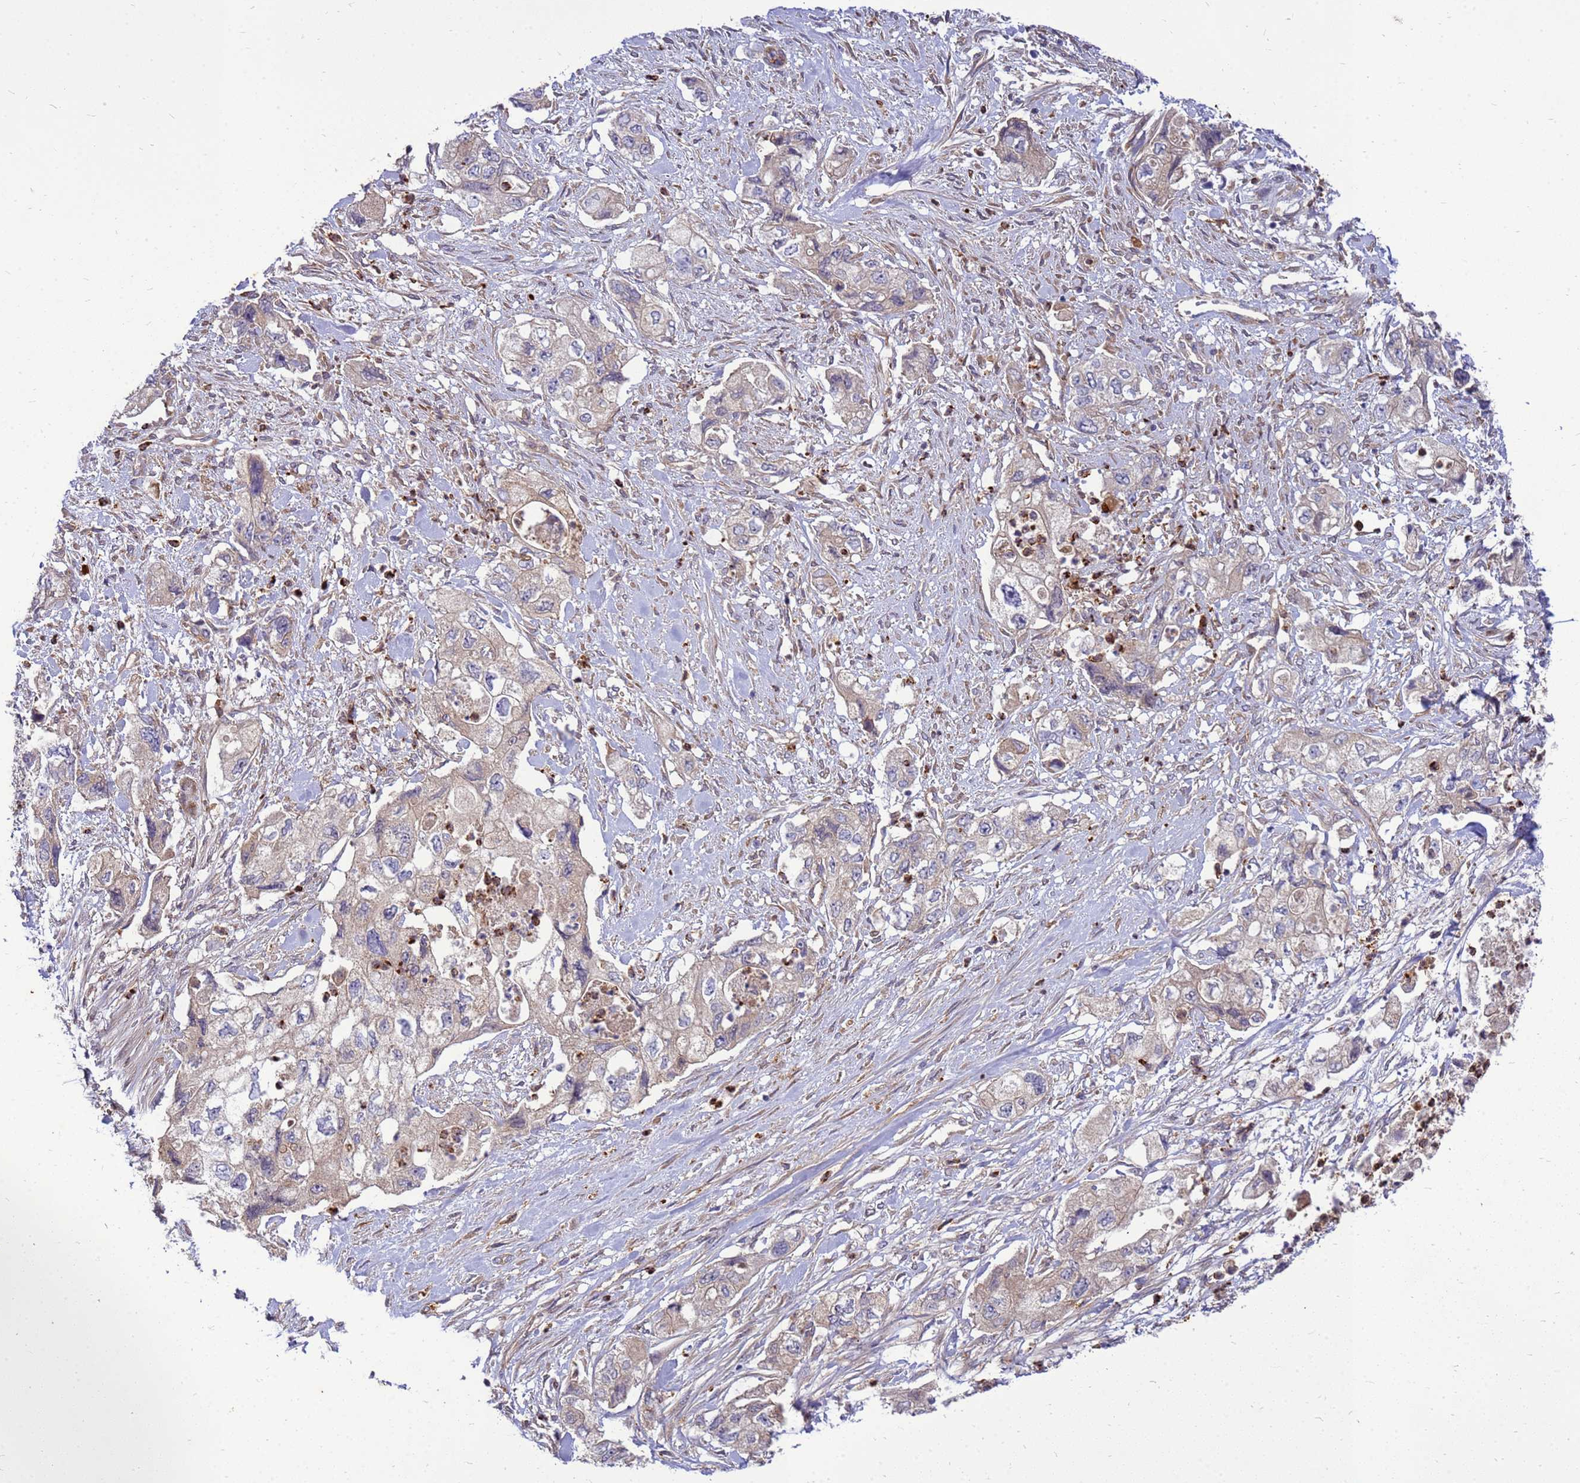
{"staining": {"intensity": "weak", "quantity": "<25%", "location": "cytoplasmic/membranous"}, "tissue": "pancreatic cancer", "cell_type": "Tumor cells", "image_type": "cancer", "snomed": [{"axis": "morphology", "description": "Adenocarcinoma, NOS"}, {"axis": "topography", "description": "Pancreas"}], "caption": "DAB immunohistochemical staining of pancreatic adenocarcinoma demonstrates no significant positivity in tumor cells.", "gene": "RNF215", "patient": {"sex": "female", "age": 73}}